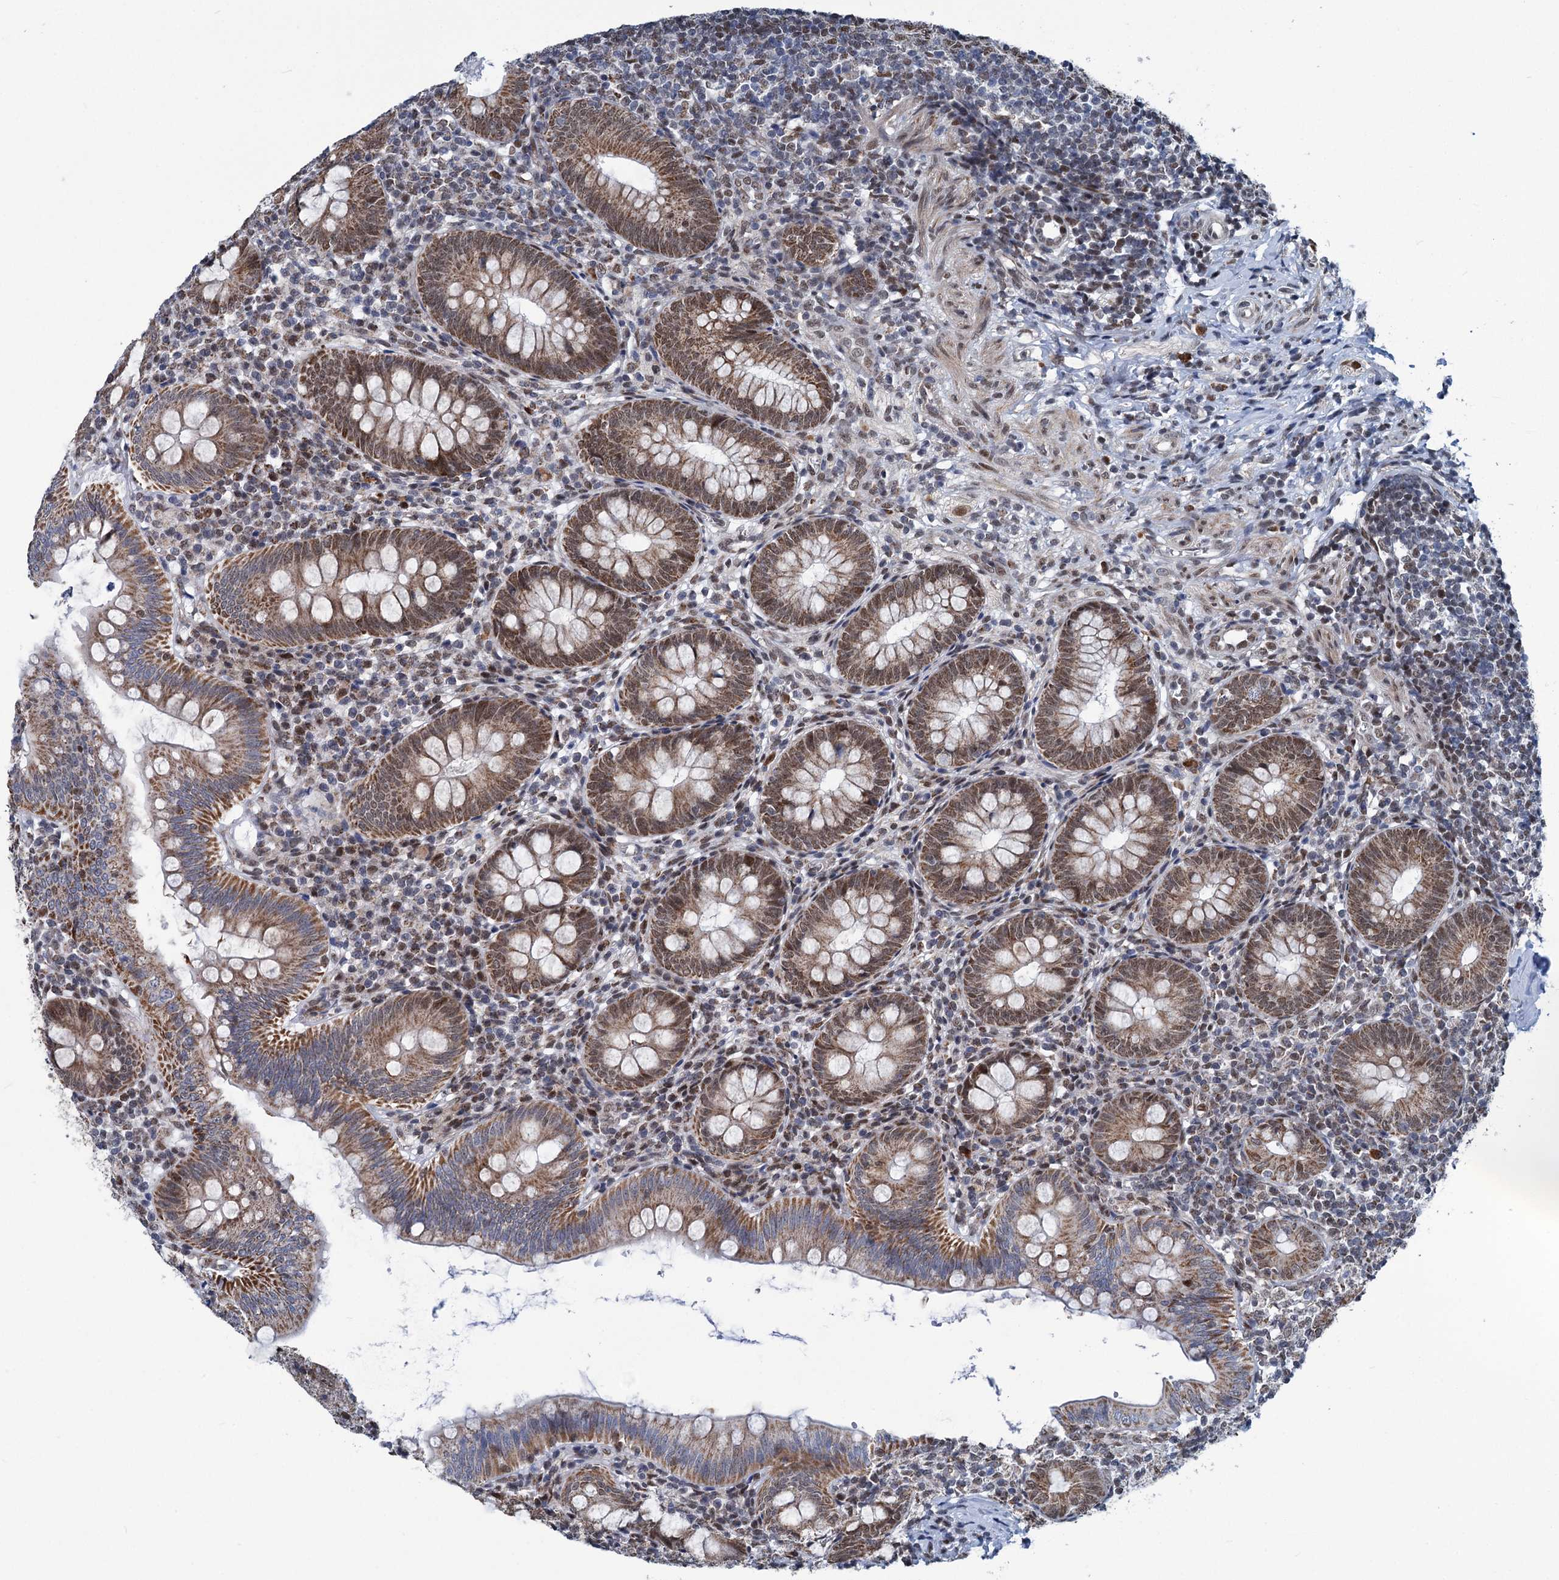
{"staining": {"intensity": "moderate", "quantity": ">75%", "location": "cytoplasmic/membranous,nuclear"}, "tissue": "appendix", "cell_type": "Glandular cells", "image_type": "normal", "snomed": [{"axis": "morphology", "description": "Normal tissue, NOS"}, {"axis": "topography", "description": "Appendix"}], "caption": "About >75% of glandular cells in unremarkable human appendix show moderate cytoplasmic/membranous,nuclear protein expression as visualized by brown immunohistochemical staining.", "gene": "MORN3", "patient": {"sex": "male", "age": 14}}